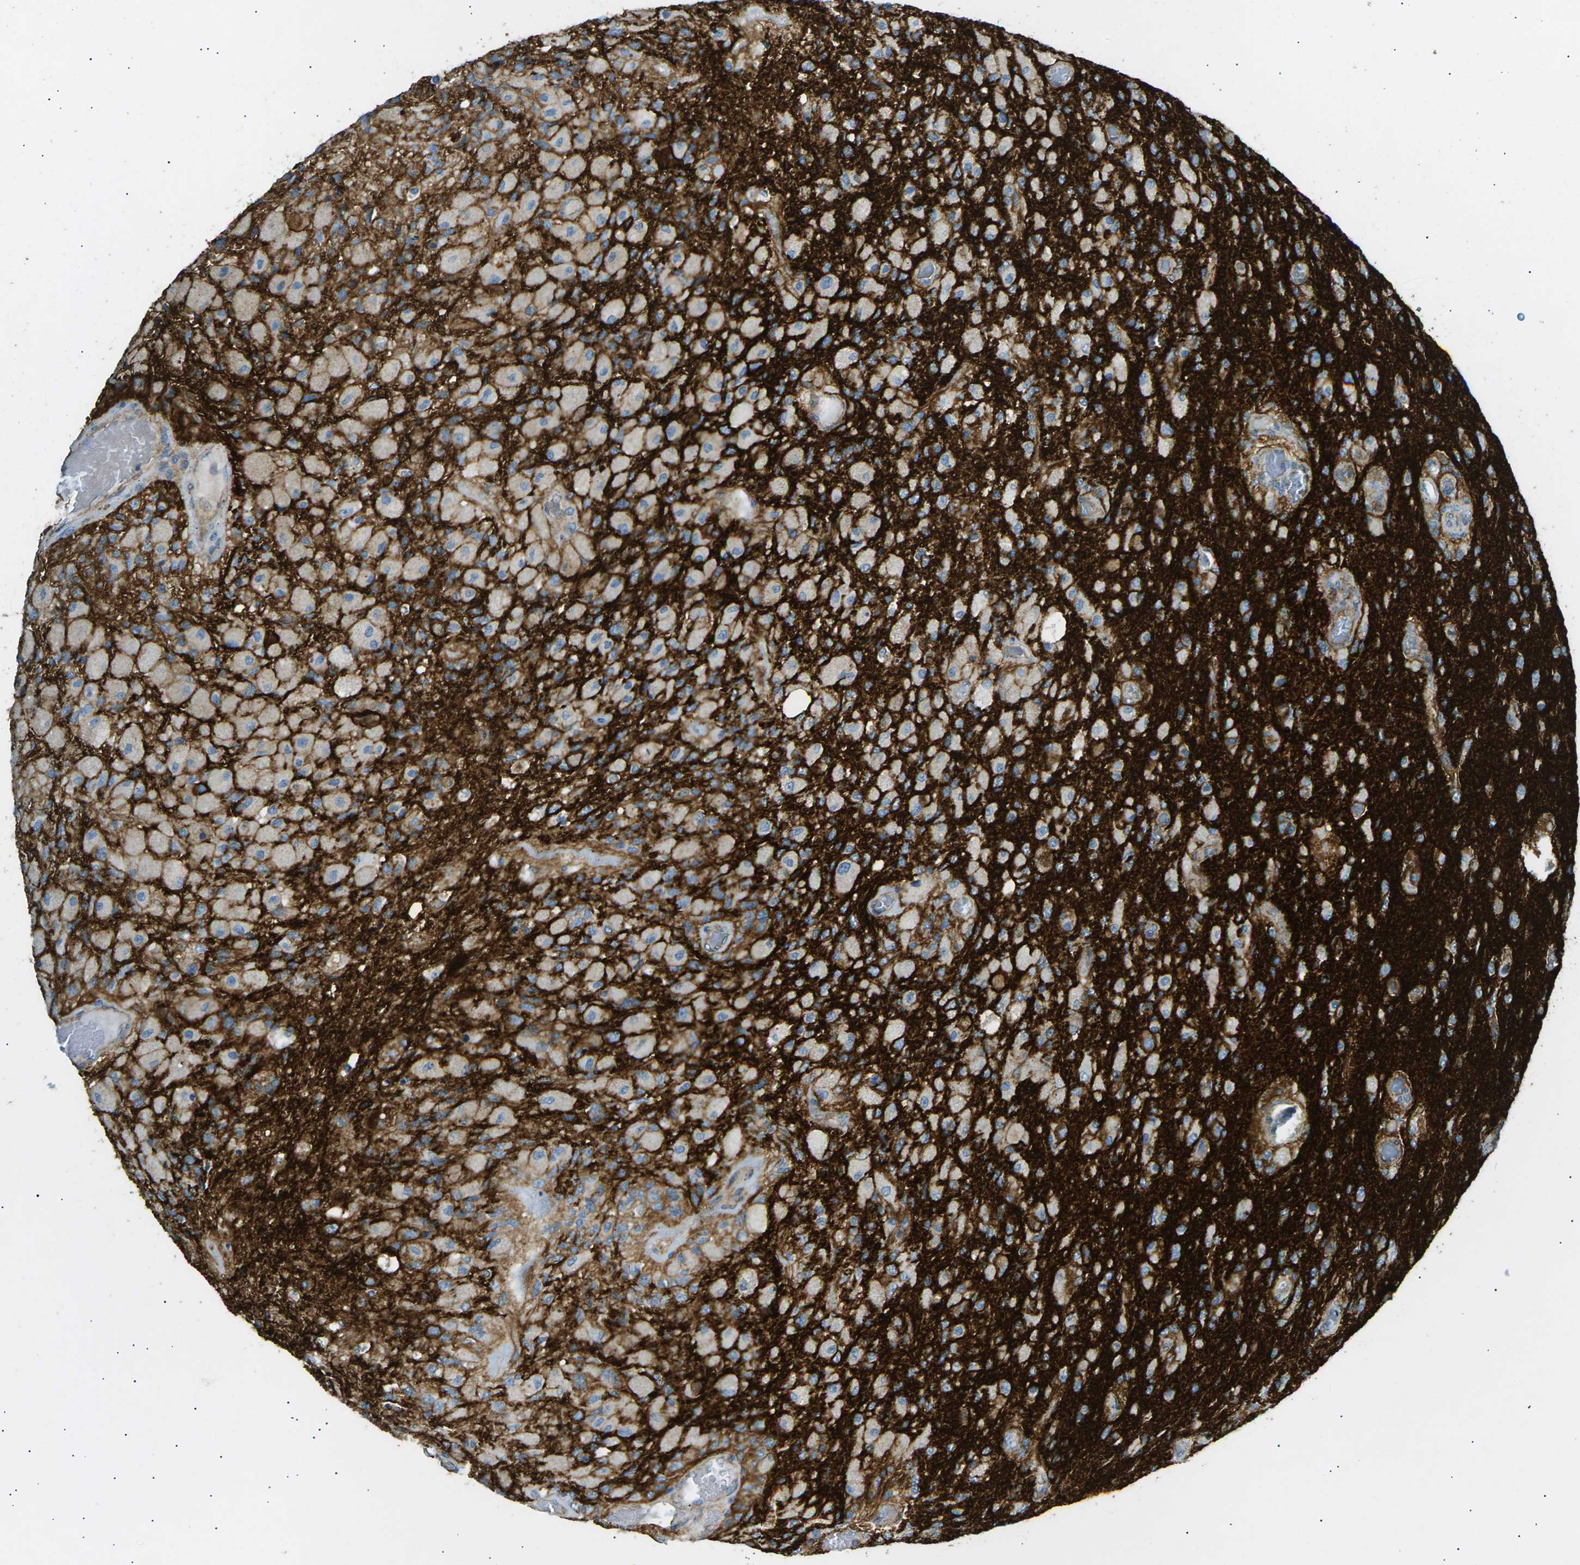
{"staining": {"intensity": "moderate", "quantity": "25%-75%", "location": "cytoplasmic/membranous"}, "tissue": "glioma", "cell_type": "Tumor cells", "image_type": "cancer", "snomed": [{"axis": "morphology", "description": "Normal tissue, NOS"}, {"axis": "morphology", "description": "Glioma, malignant, High grade"}, {"axis": "topography", "description": "Cerebral cortex"}], "caption": "Immunohistochemical staining of glioma demonstrates medium levels of moderate cytoplasmic/membranous protein positivity in approximately 25%-75% of tumor cells.", "gene": "ATP2B4", "patient": {"sex": "male", "age": 77}}